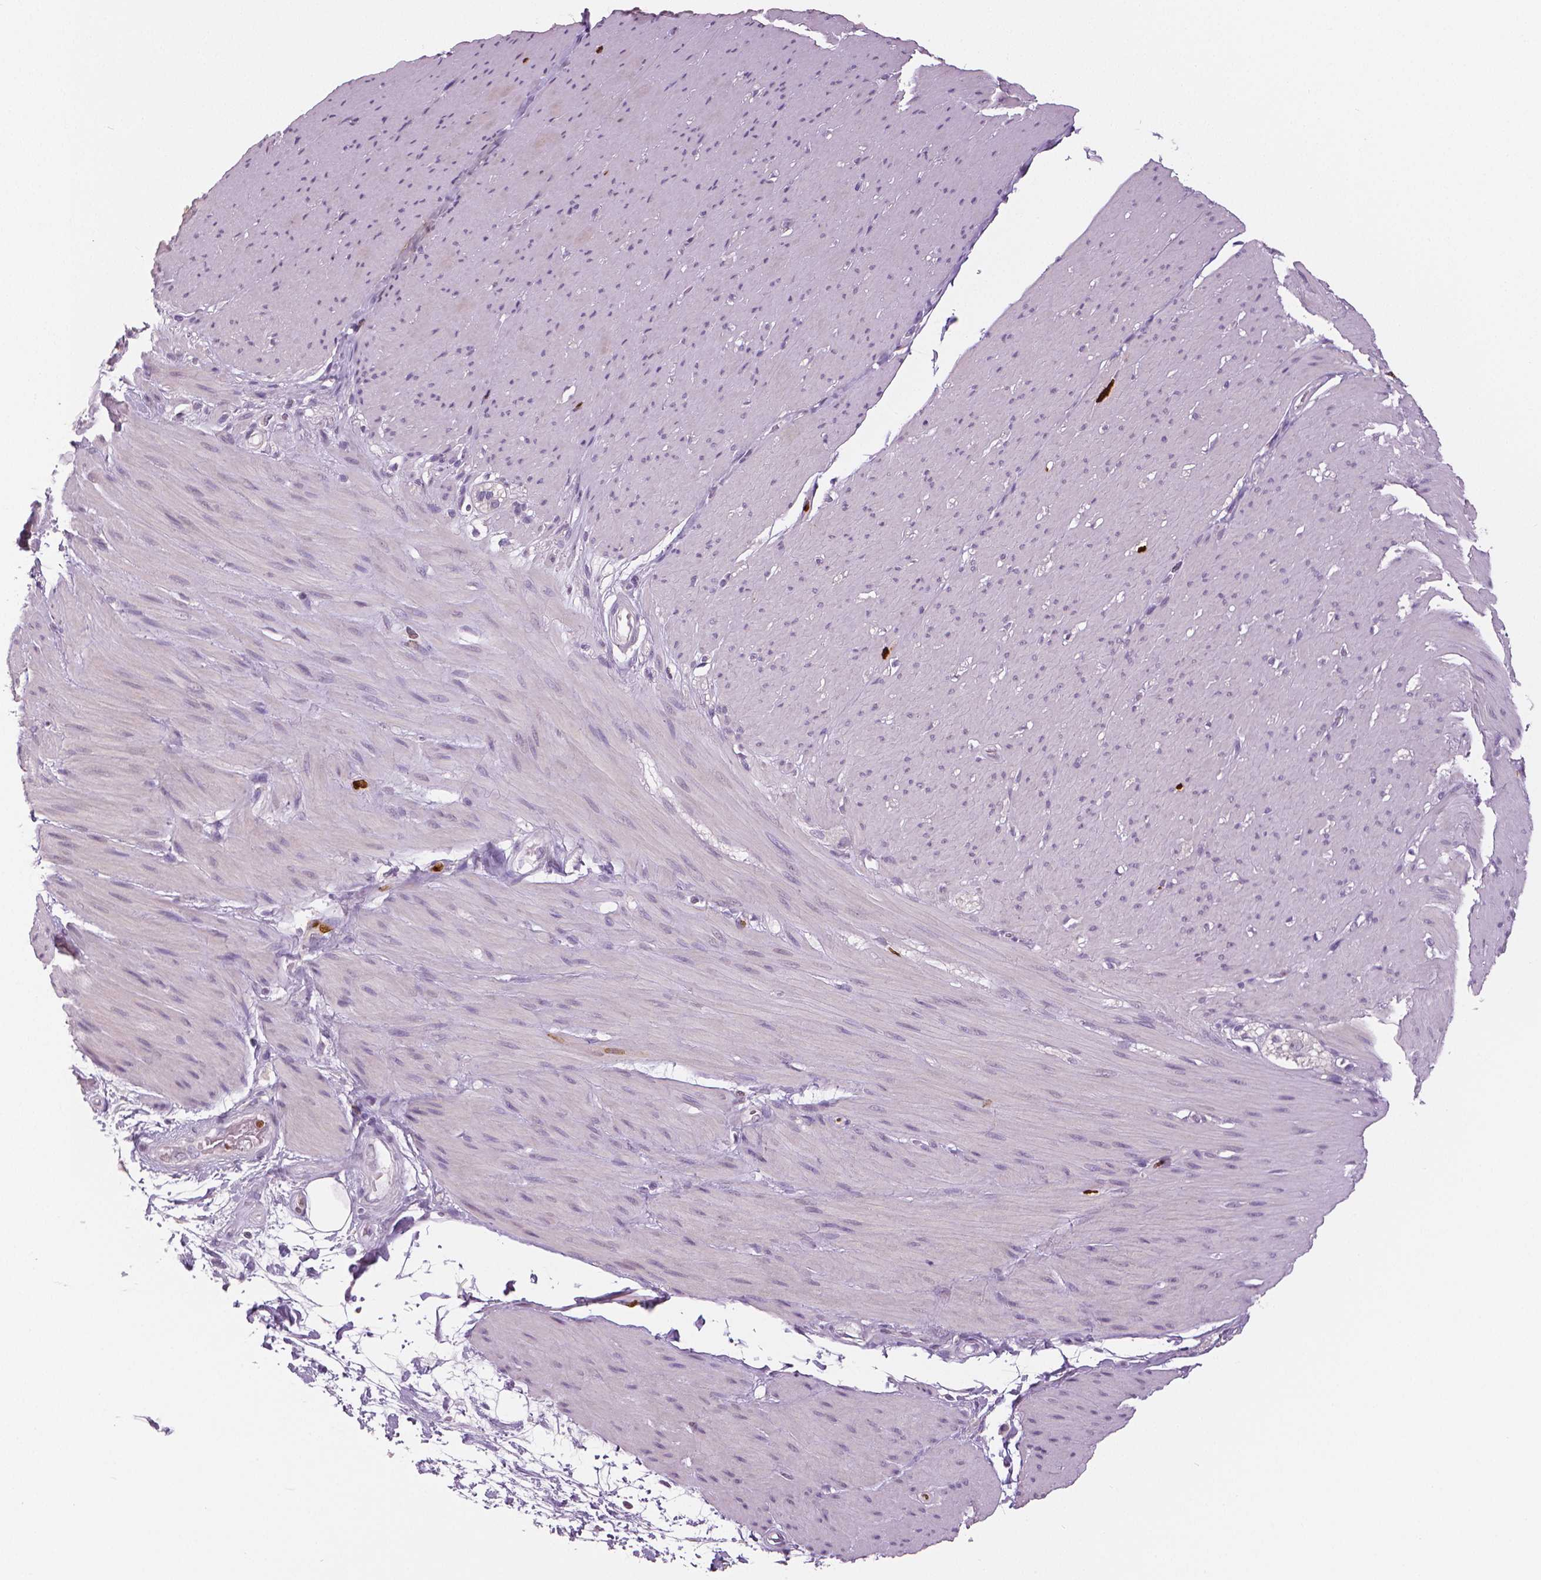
{"staining": {"intensity": "negative", "quantity": "none", "location": "none"}, "tissue": "smooth muscle", "cell_type": "Smooth muscle cells", "image_type": "normal", "snomed": [{"axis": "morphology", "description": "Normal tissue, NOS"}, {"axis": "topography", "description": "Smooth muscle"}, {"axis": "topography", "description": "Rectum"}], "caption": "Smooth muscle cells are negative for brown protein staining in benign smooth muscle. The staining was performed using DAB to visualize the protein expression in brown, while the nuclei were stained in blue with hematoxylin (Magnification: 20x).", "gene": "MKI67", "patient": {"sex": "male", "age": 53}}